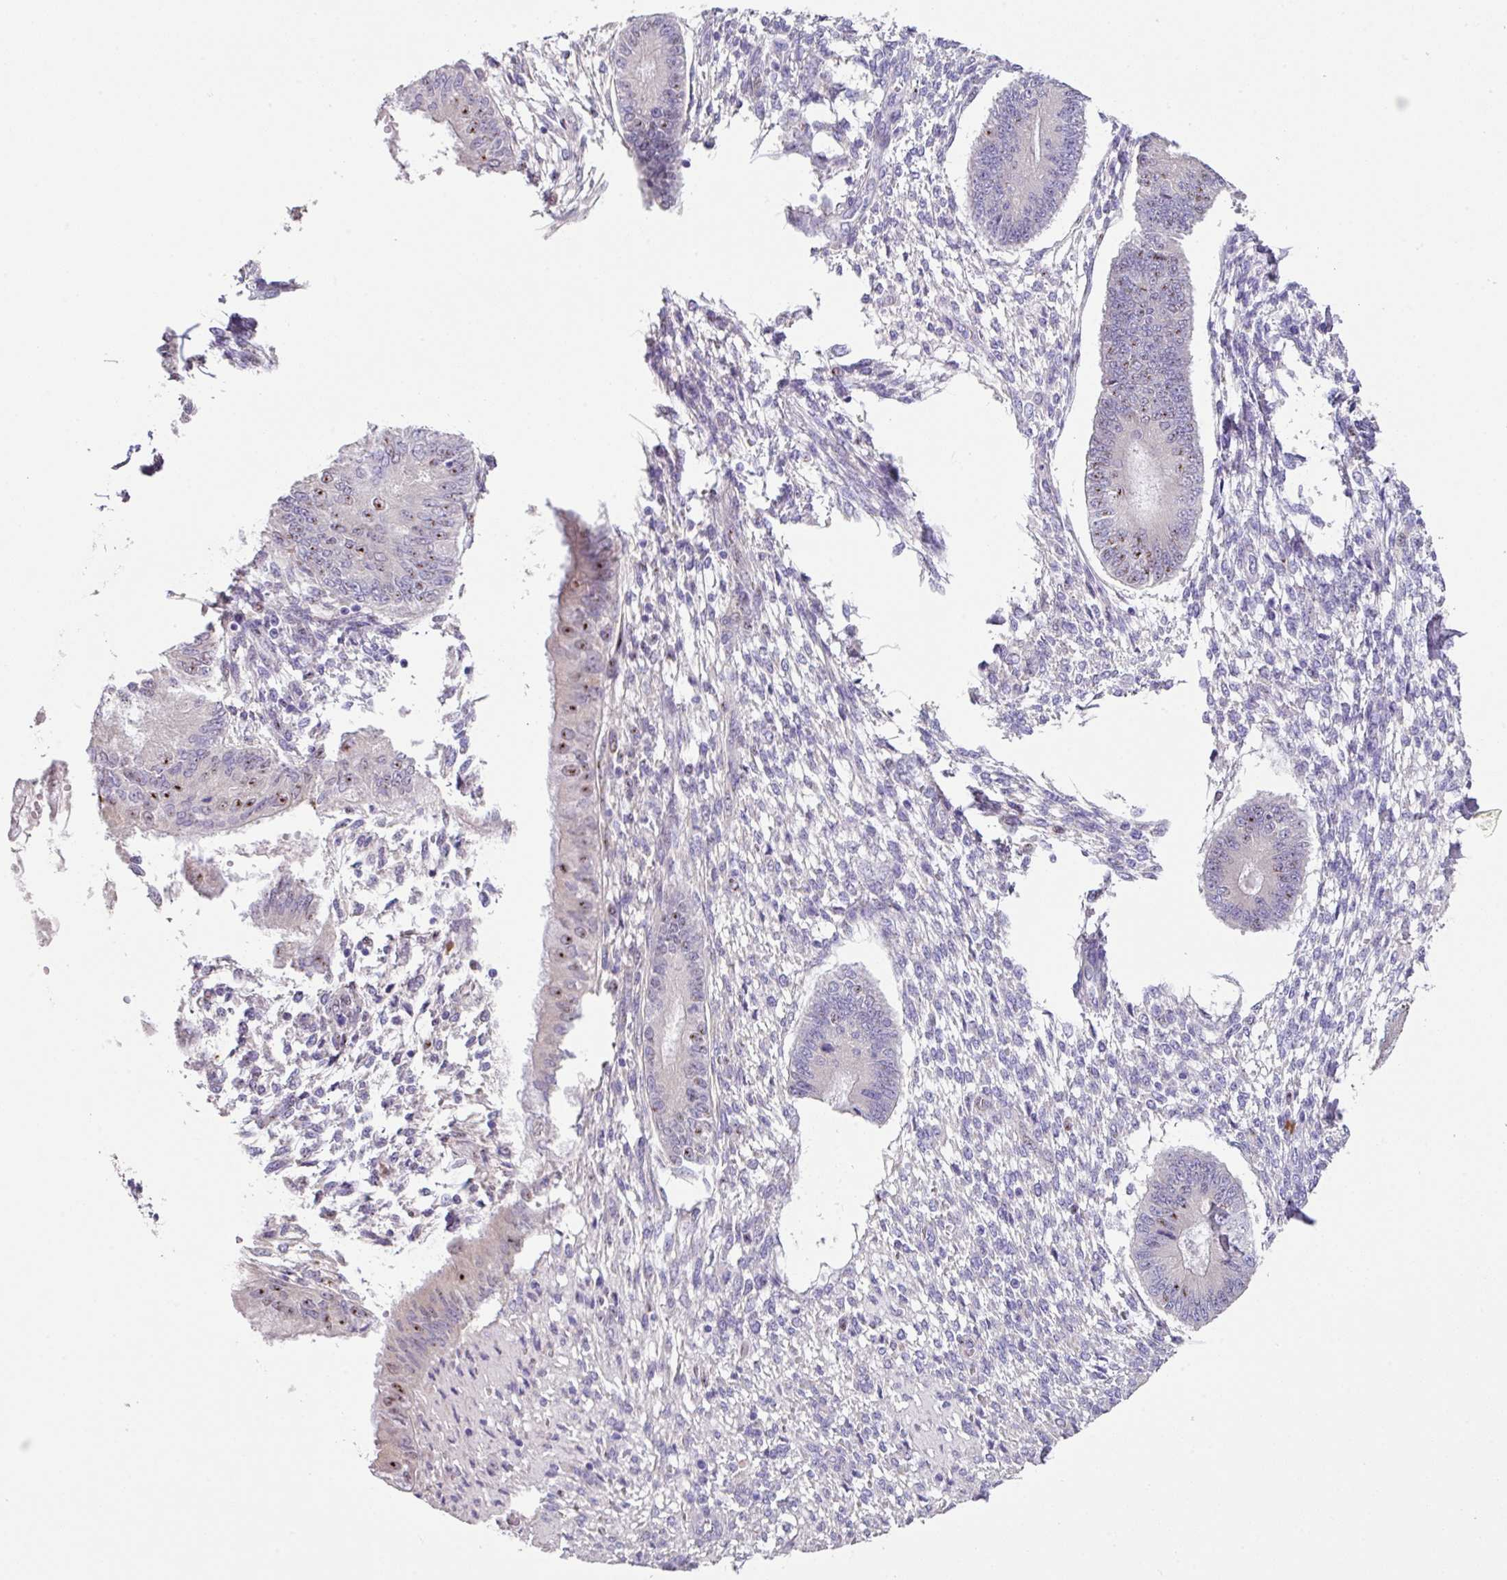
{"staining": {"intensity": "negative", "quantity": "none", "location": "none"}, "tissue": "endometrium", "cell_type": "Cells in endometrial stroma", "image_type": "normal", "snomed": [{"axis": "morphology", "description": "Normal tissue, NOS"}, {"axis": "topography", "description": "Endometrium"}], "caption": "Image shows no protein staining in cells in endometrial stroma of unremarkable endometrium.", "gene": "ZG16", "patient": {"sex": "female", "age": 49}}